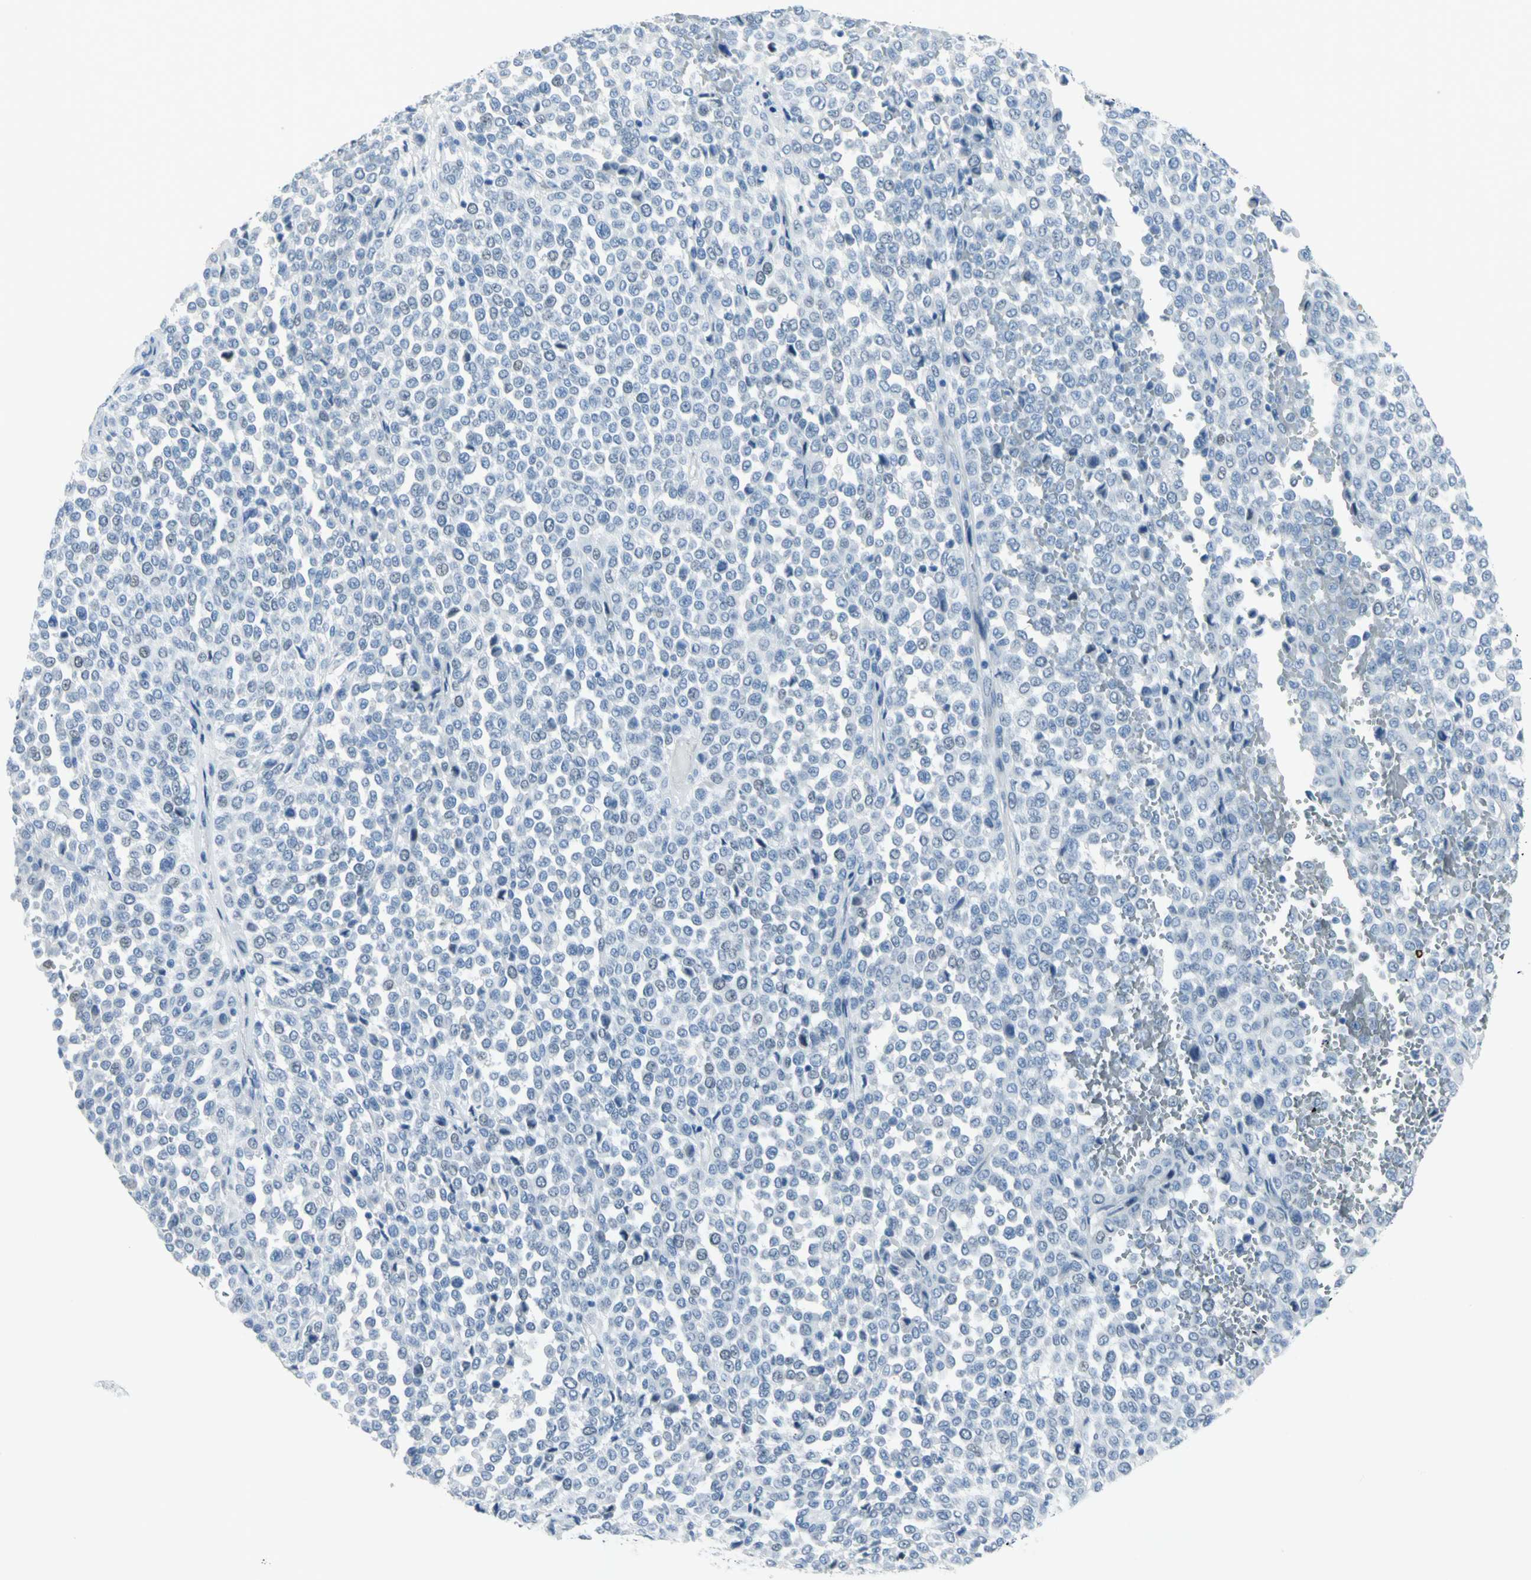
{"staining": {"intensity": "negative", "quantity": "none", "location": "none"}, "tissue": "melanoma", "cell_type": "Tumor cells", "image_type": "cancer", "snomed": [{"axis": "morphology", "description": "Malignant melanoma, Metastatic site"}, {"axis": "topography", "description": "Pancreas"}], "caption": "Immunohistochemistry image of neoplastic tissue: malignant melanoma (metastatic site) stained with DAB (3,3'-diaminobenzidine) exhibits no significant protein positivity in tumor cells. The staining was performed using DAB (3,3'-diaminobenzidine) to visualize the protein expression in brown, while the nuclei were stained in blue with hematoxylin (Magnification: 20x).", "gene": "MCM3", "patient": {"sex": "female", "age": 30}}